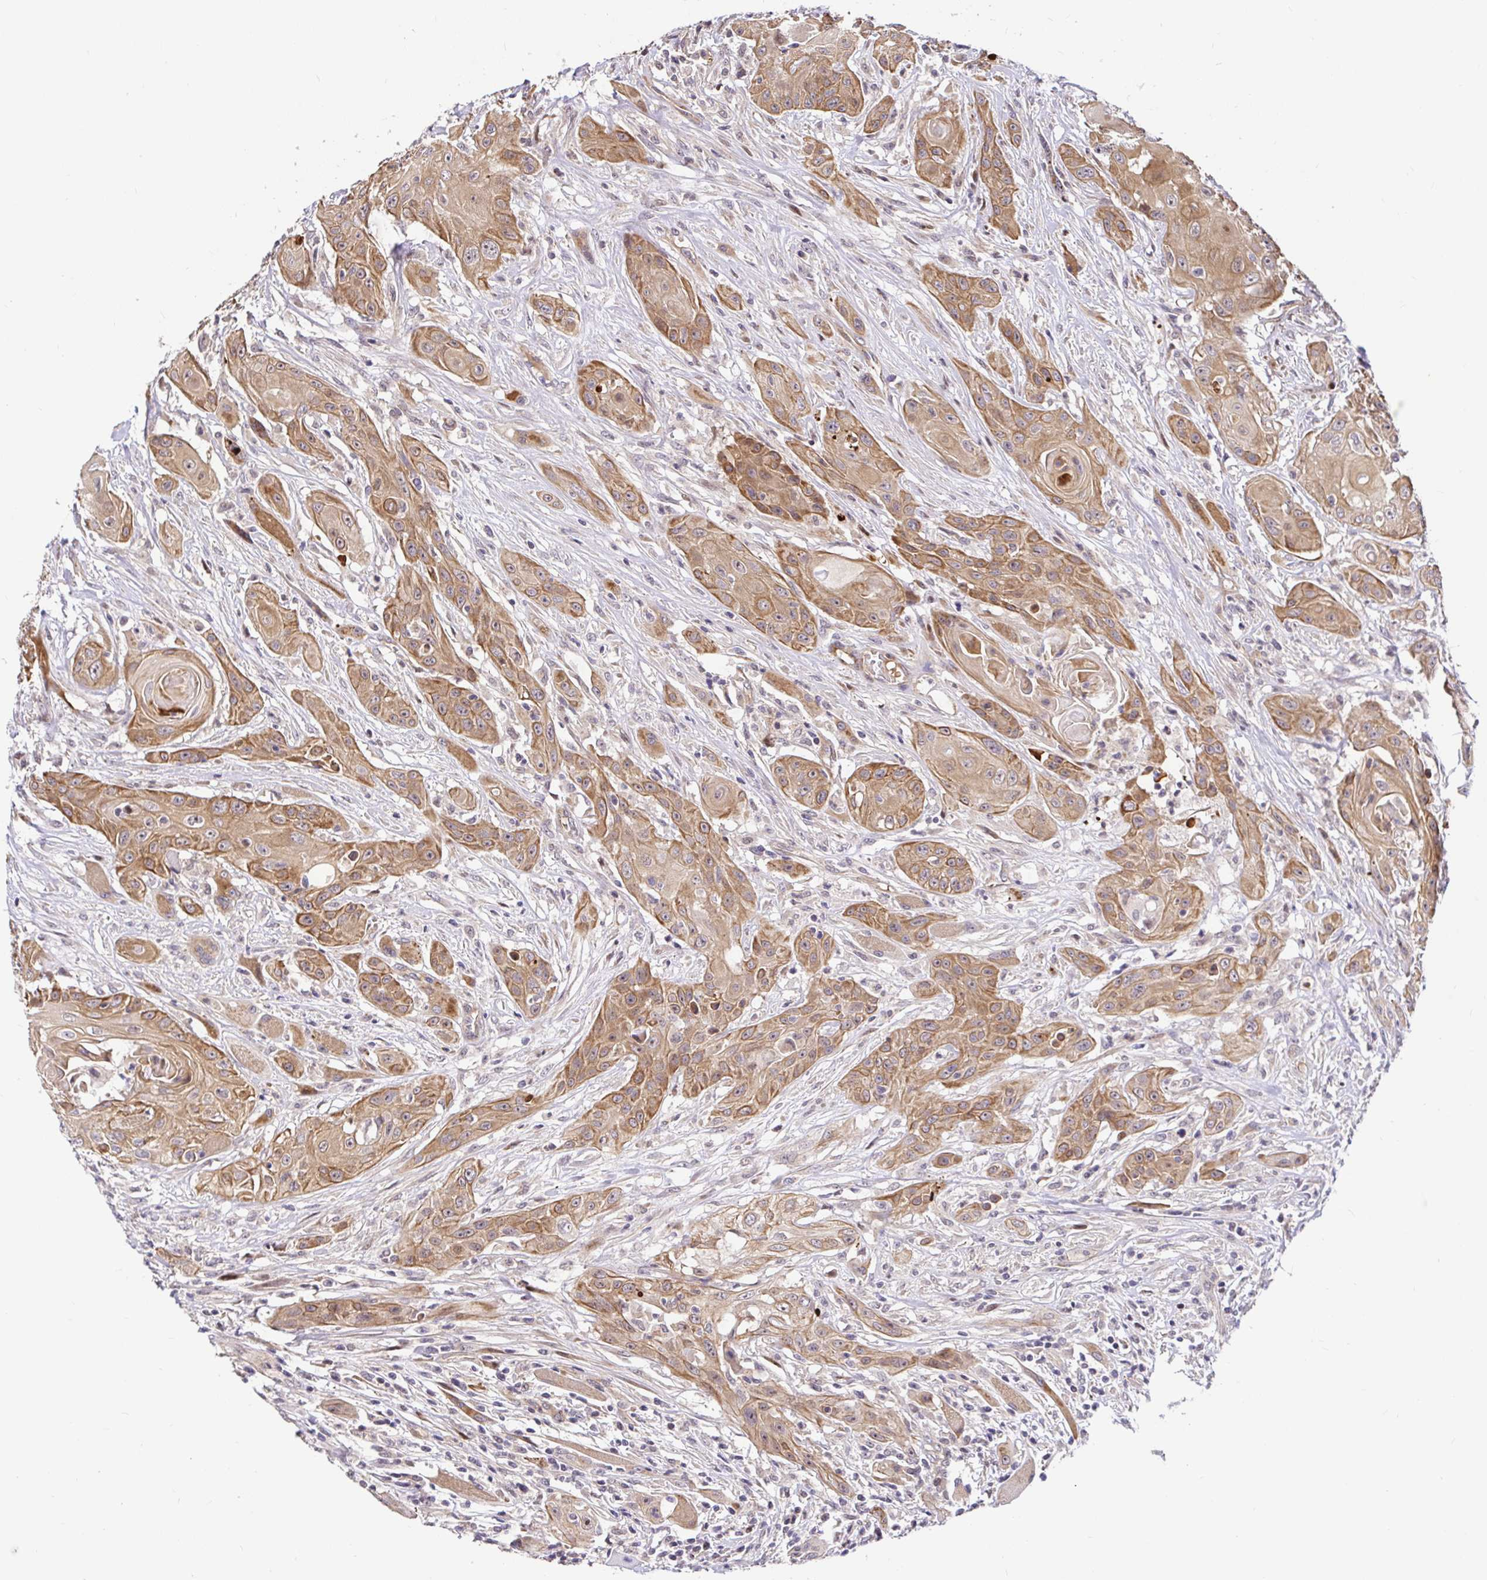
{"staining": {"intensity": "moderate", "quantity": ">75%", "location": "cytoplasmic/membranous"}, "tissue": "head and neck cancer", "cell_type": "Tumor cells", "image_type": "cancer", "snomed": [{"axis": "morphology", "description": "Squamous cell carcinoma, NOS"}, {"axis": "topography", "description": "Oral tissue"}, {"axis": "topography", "description": "Head-Neck"}, {"axis": "topography", "description": "Neck, NOS"}], "caption": "The histopathology image reveals staining of head and neck cancer (squamous cell carcinoma), revealing moderate cytoplasmic/membranous protein staining (brown color) within tumor cells.", "gene": "TRIM55", "patient": {"sex": "female", "age": 55}}